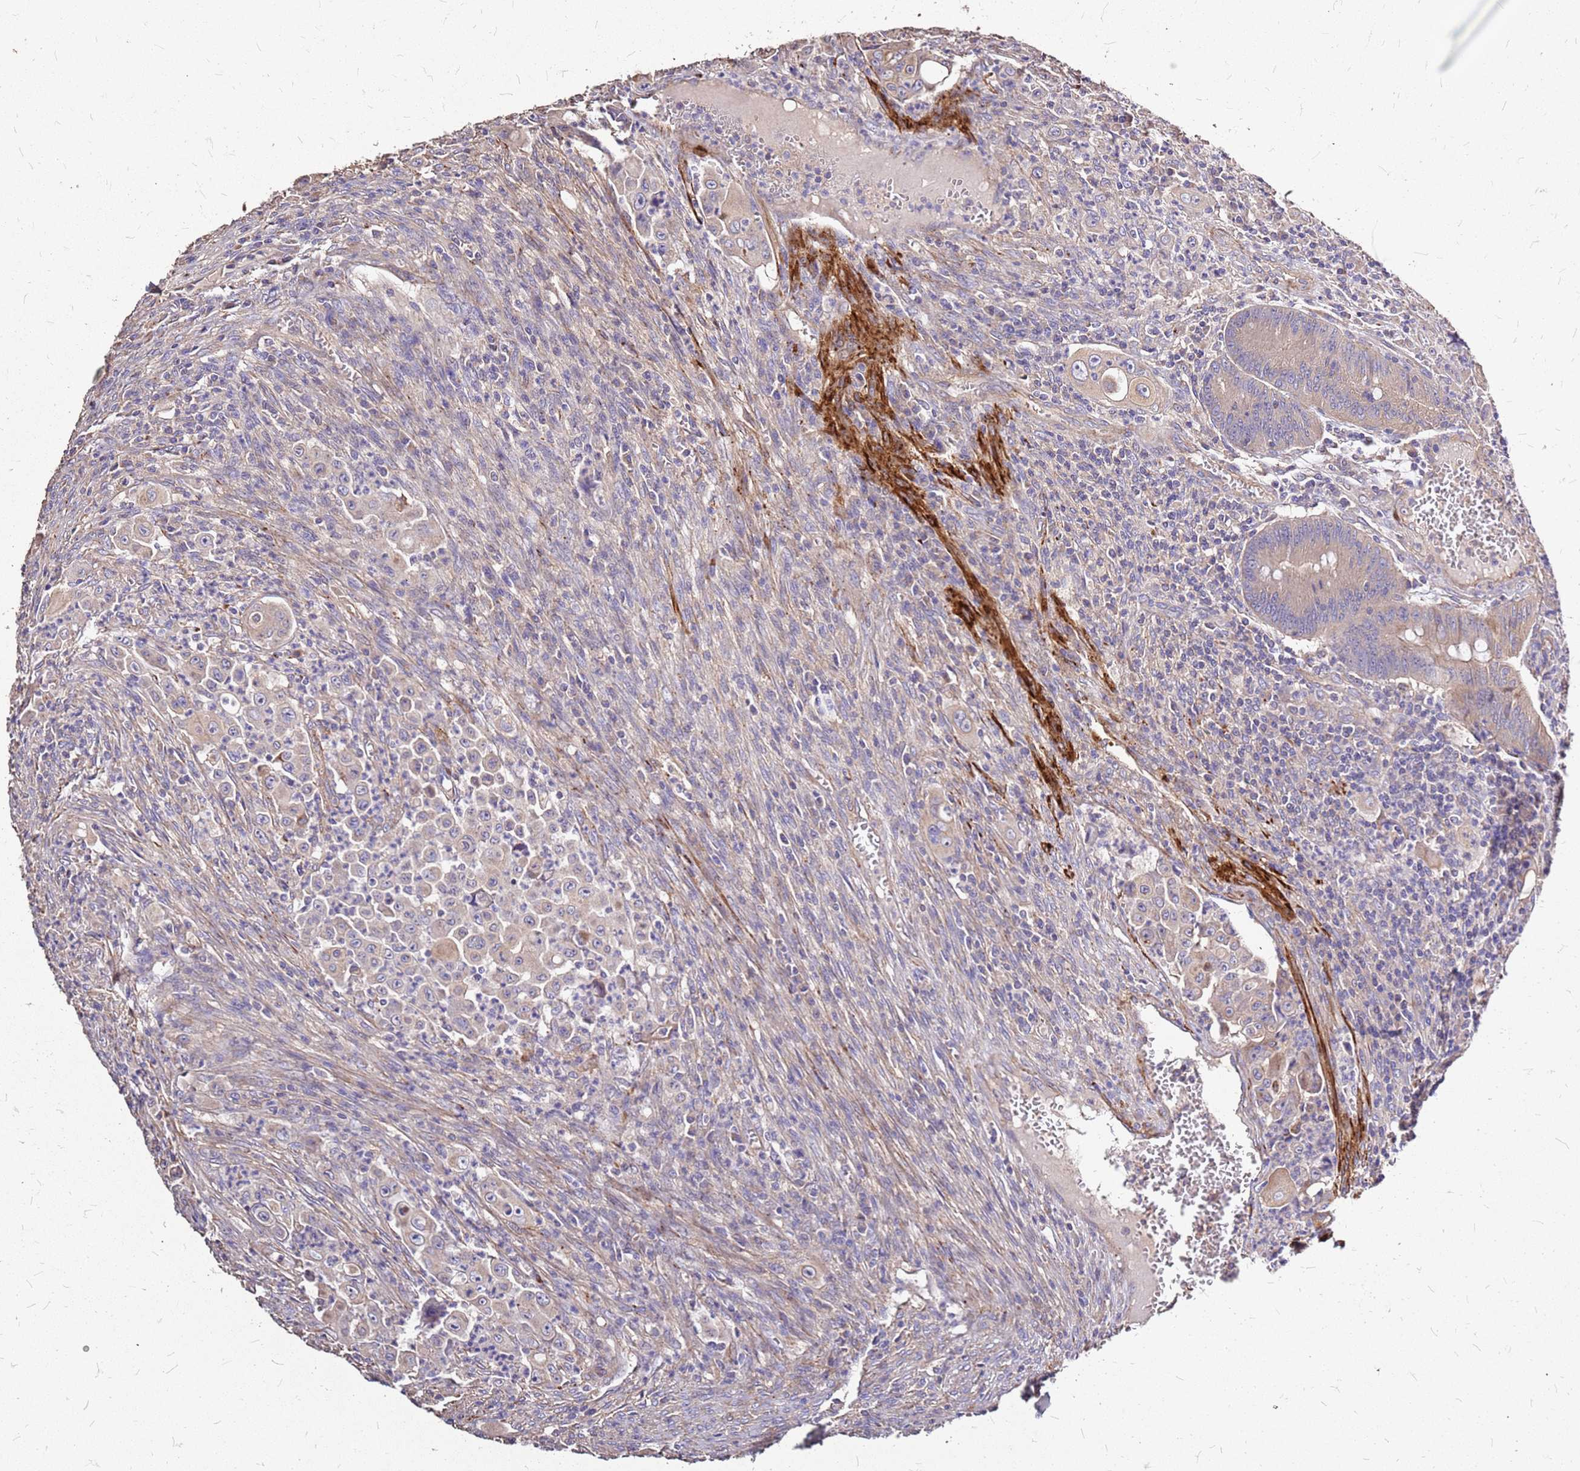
{"staining": {"intensity": "weak", "quantity": "<25%", "location": "cytoplasmic/membranous"}, "tissue": "colorectal cancer", "cell_type": "Tumor cells", "image_type": "cancer", "snomed": [{"axis": "morphology", "description": "Adenocarcinoma, NOS"}, {"axis": "topography", "description": "Colon"}], "caption": "Human colorectal cancer (adenocarcinoma) stained for a protein using immunohistochemistry demonstrates no expression in tumor cells.", "gene": "EXD3", "patient": {"sex": "male", "age": 51}}